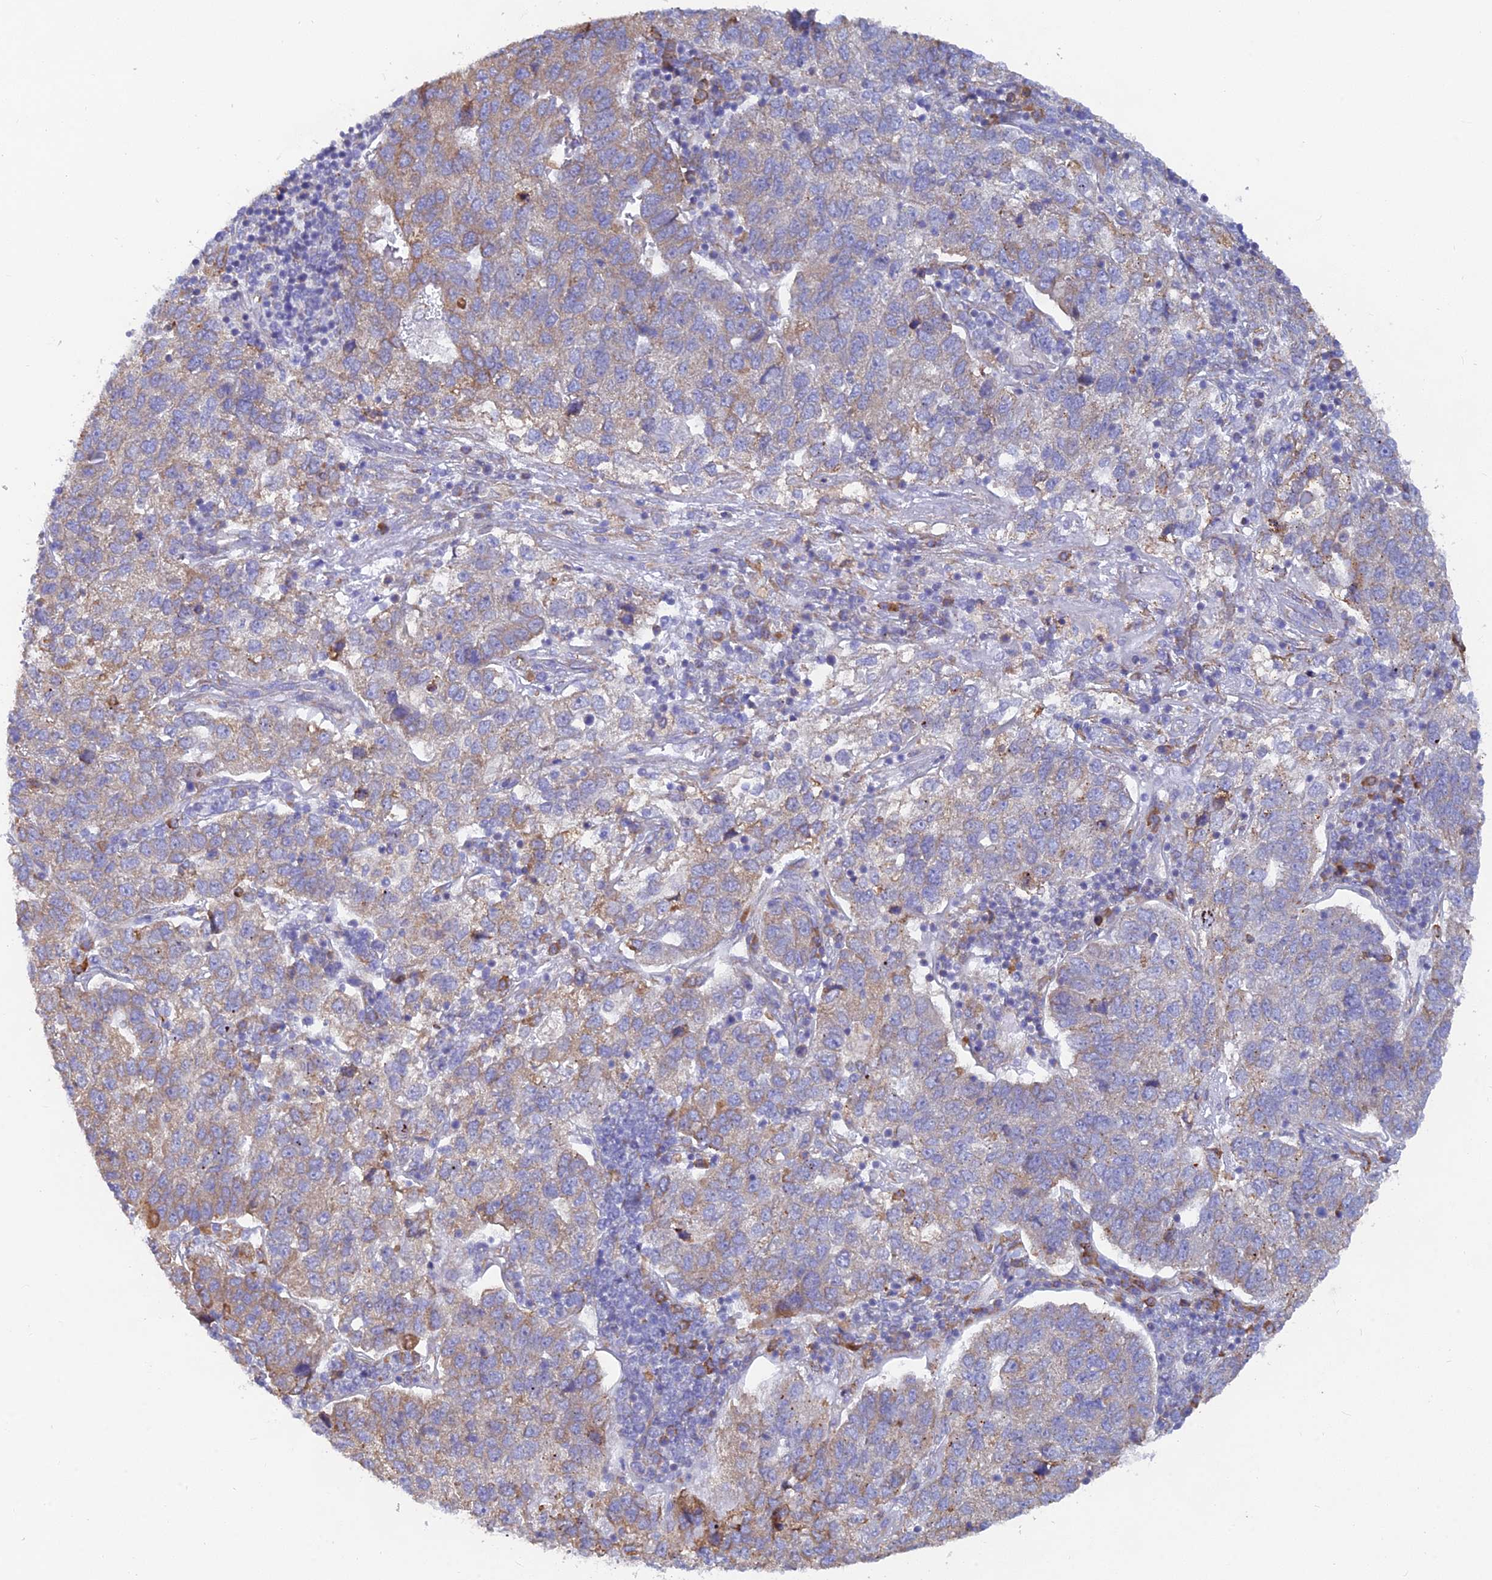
{"staining": {"intensity": "moderate", "quantity": "25%-75%", "location": "cytoplasmic/membranous"}, "tissue": "pancreatic cancer", "cell_type": "Tumor cells", "image_type": "cancer", "snomed": [{"axis": "morphology", "description": "Adenocarcinoma, NOS"}, {"axis": "topography", "description": "Pancreas"}], "caption": "High-magnification brightfield microscopy of pancreatic cancer (adenocarcinoma) stained with DAB (brown) and counterstained with hematoxylin (blue). tumor cells exhibit moderate cytoplasmic/membranous staining is appreciated in about25%-75% of cells.", "gene": "WDR35", "patient": {"sex": "female", "age": 61}}